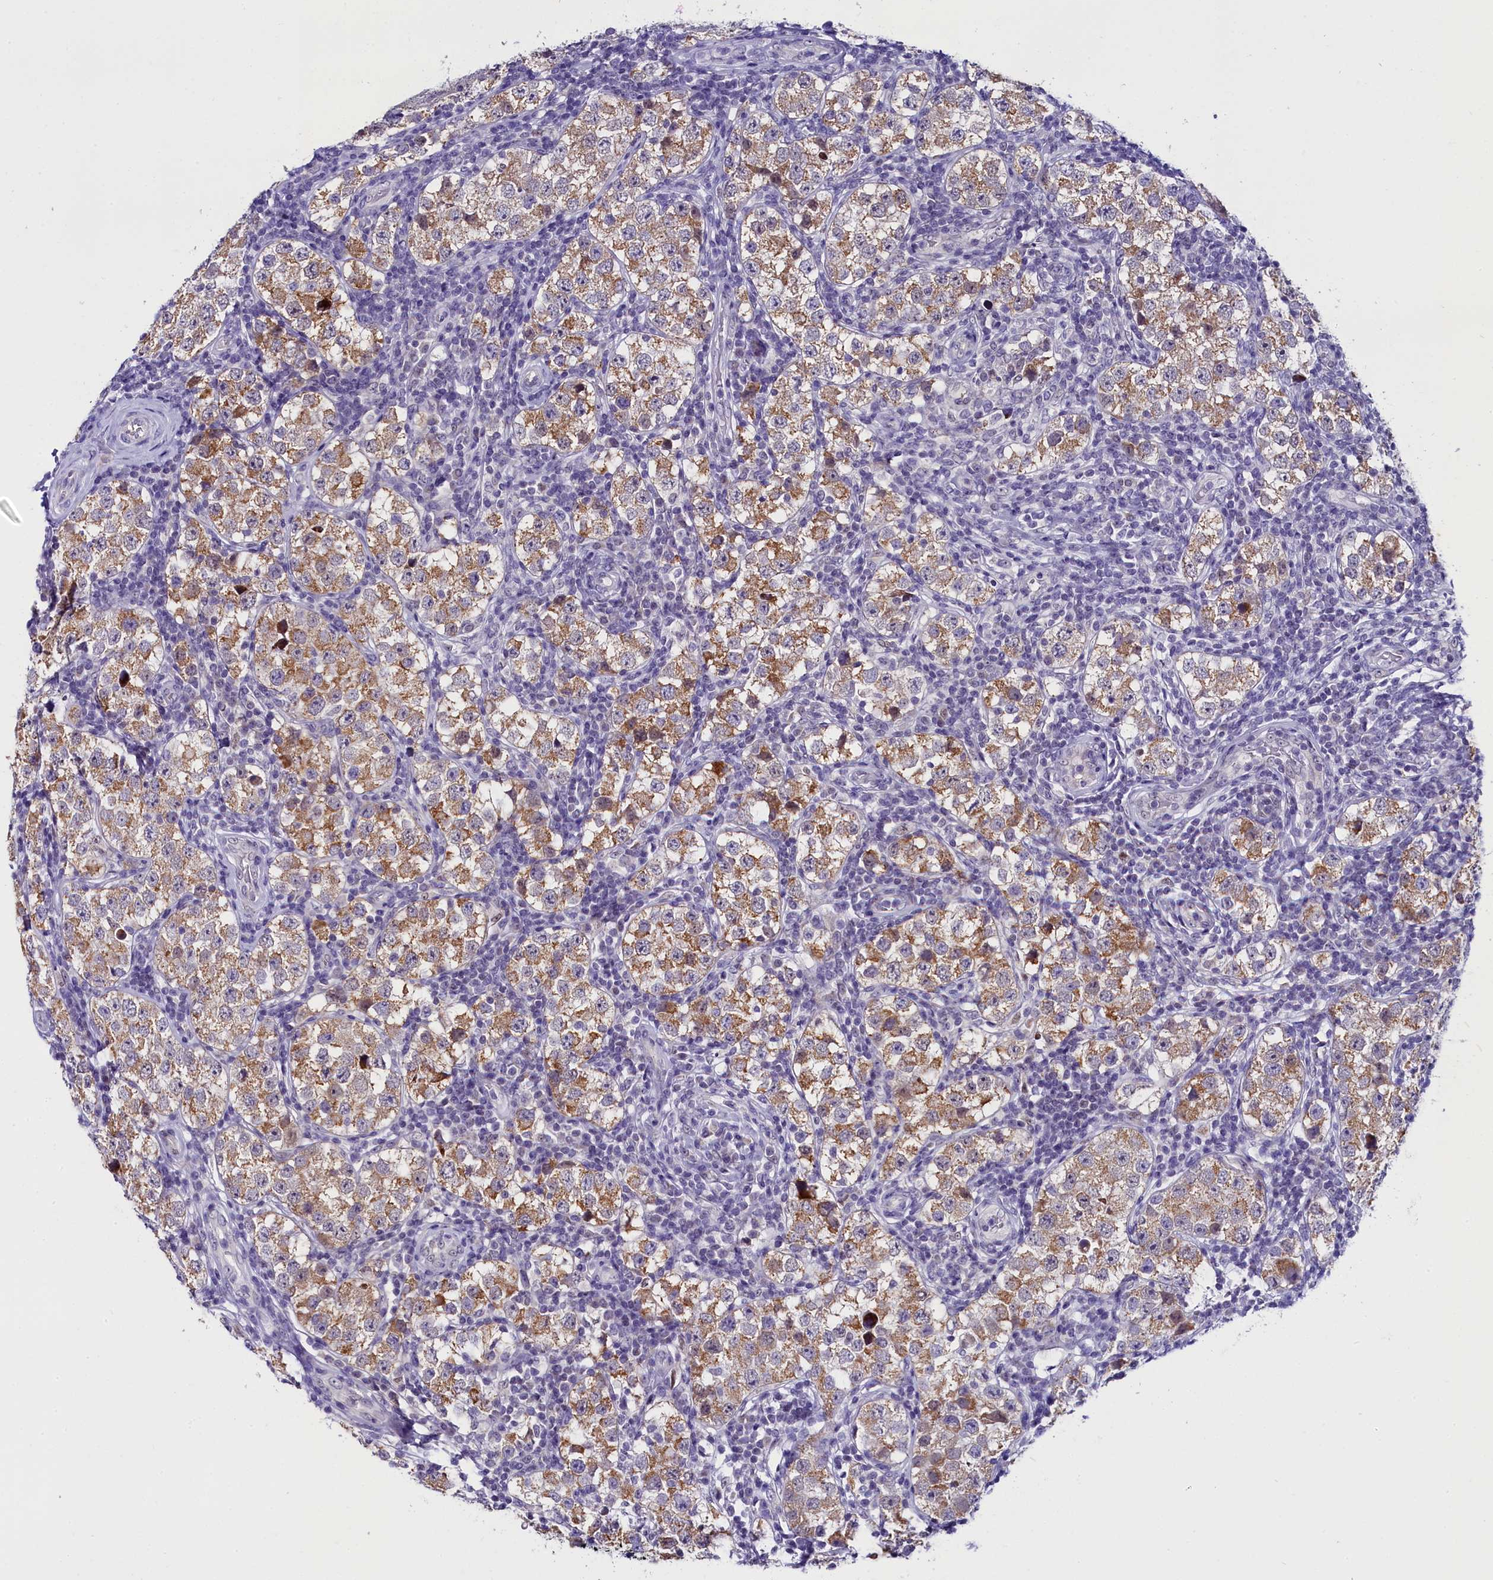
{"staining": {"intensity": "moderate", "quantity": ">75%", "location": "cytoplasmic/membranous"}, "tissue": "testis cancer", "cell_type": "Tumor cells", "image_type": "cancer", "snomed": [{"axis": "morphology", "description": "Seminoma, NOS"}, {"axis": "topography", "description": "Testis"}], "caption": "Testis cancer stained with immunohistochemistry (IHC) shows moderate cytoplasmic/membranous expression in about >75% of tumor cells. Immunohistochemistry stains the protein in brown and the nuclei are stained blue.", "gene": "OSGEP", "patient": {"sex": "male", "age": 34}}